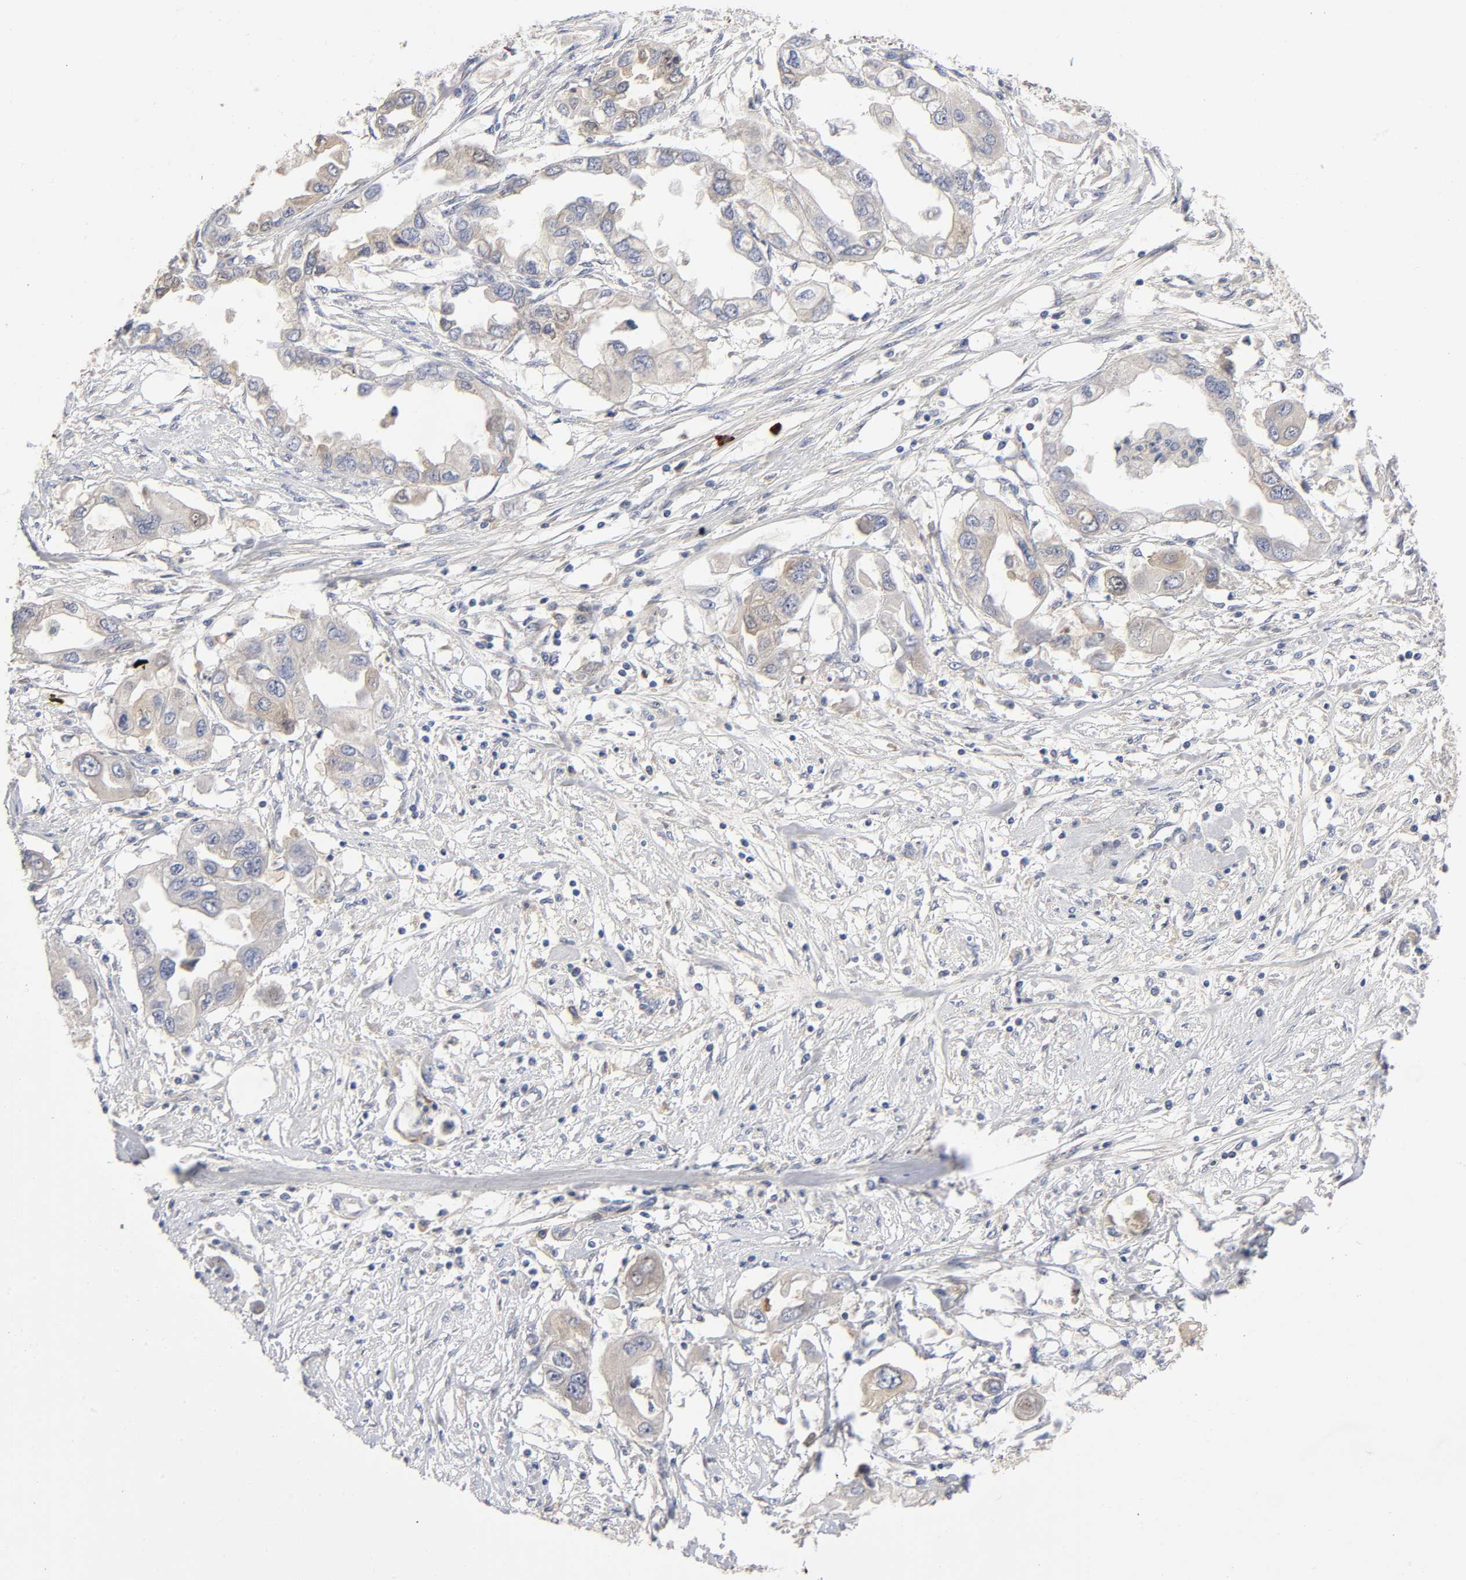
{"staining": {"intensity": "weak", "quantity": ">75%", "location": "cytoplasmic/membranous"}, "tissue": "endometrial cancer", "cell_type": "Tumor cells", "image_type": "cancer", "snomed": [{"axis": "morphology", "description": "Adenocarcinoma, NOS"}, {"axis": "topography", "description": "Endometrium"}], "caption": "About >75% of tumor cells in human endometrial adenocarcinoma display weak cytoplasmic/membranous protein positivity as visualized by brown immunohistochemical staining.", "gene": "NOVA1", "patient": {"sex": "female", "age": 67}}